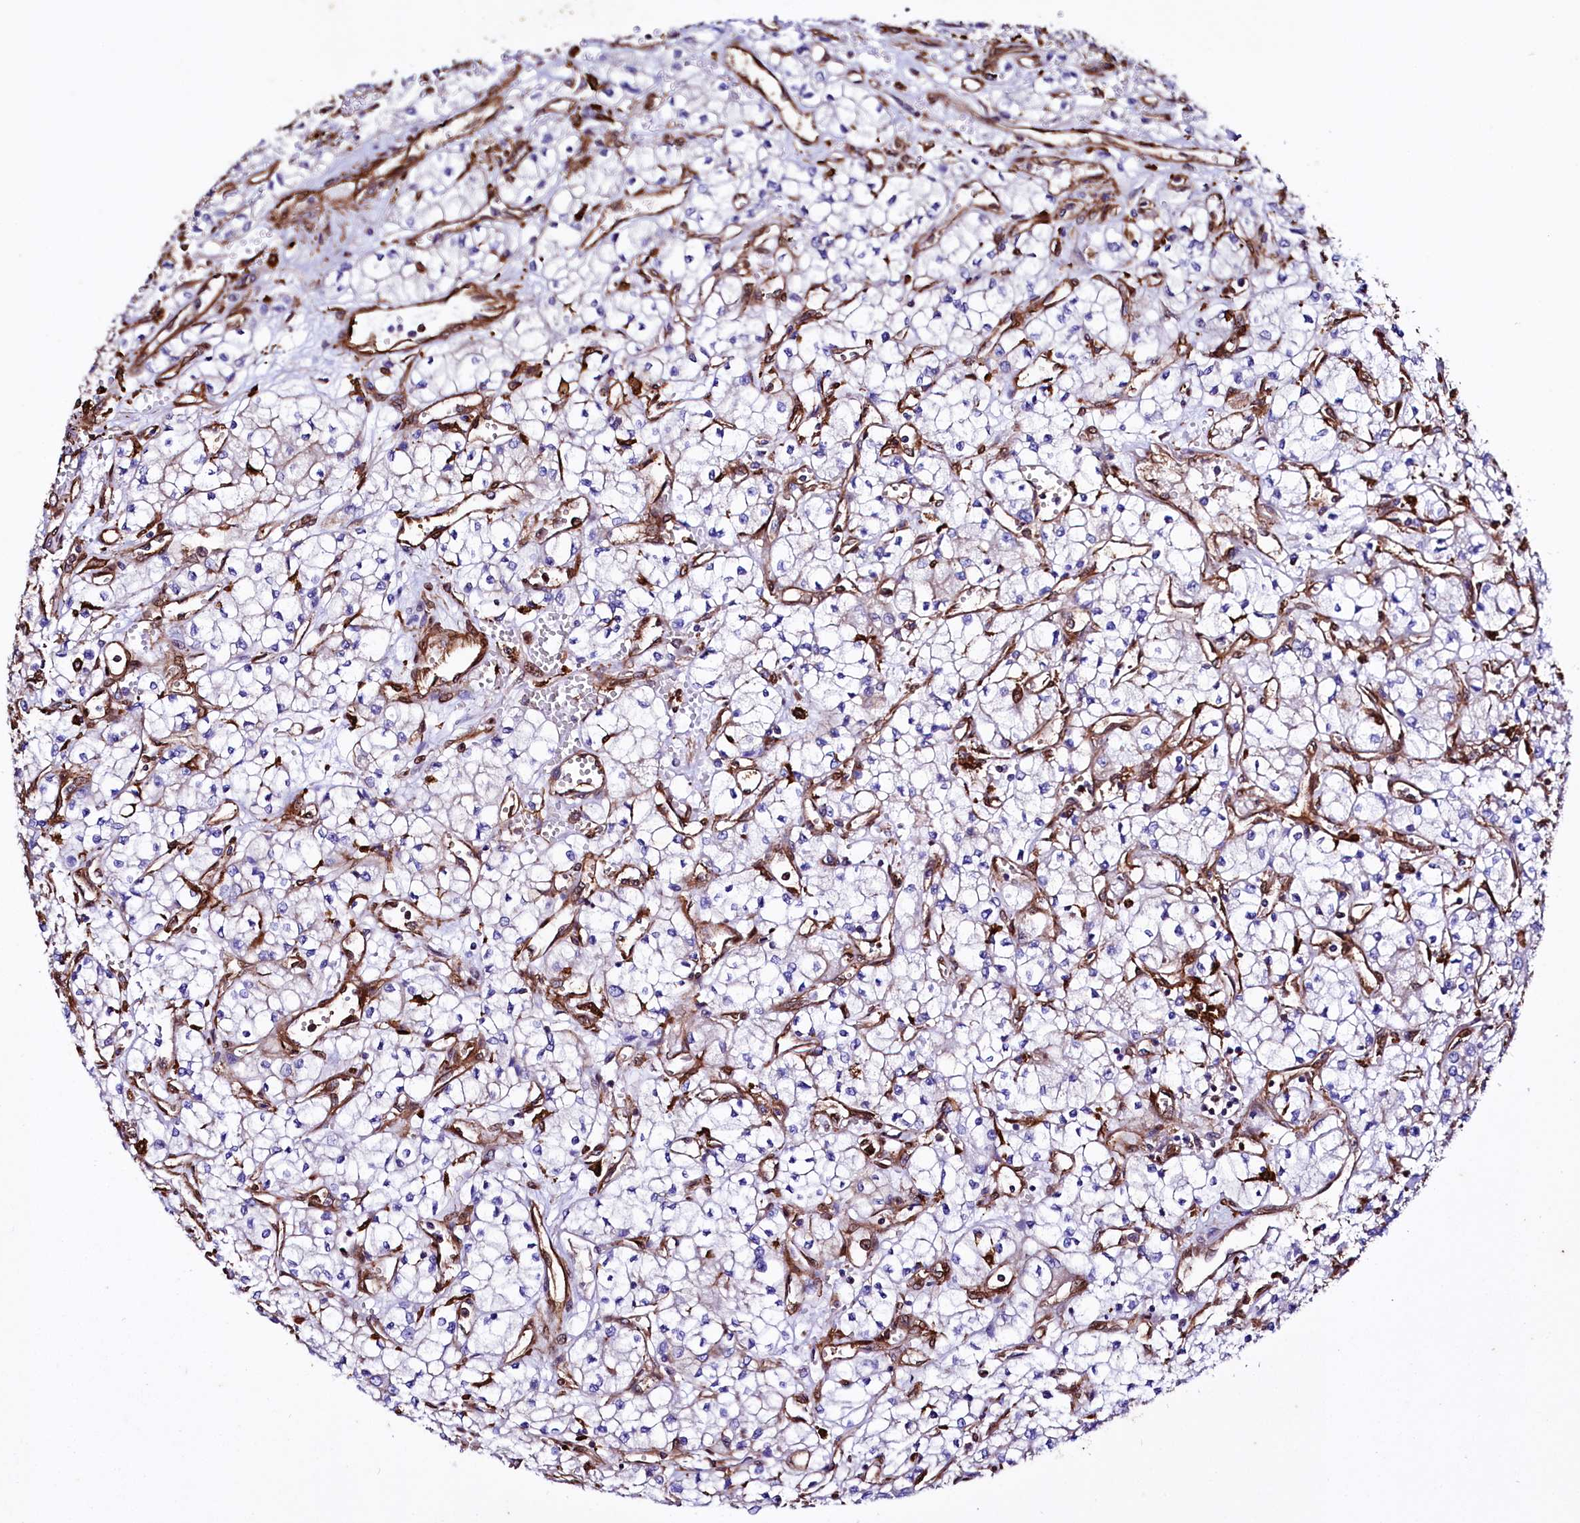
{"staining": {"intensity": "negative", "quantity": "none", "location": "none"}, "tissue": "renal cancer", "cell_type": "Tumor cells", "image_type": "cancer", "snomed": [{"axis": "morphology", "description": "Adenocarcinoma, NOS"}, {"axis": "topography", "description": "Kidney"}], "caption": "Tumor cells are negative for brown protein staining in renal cancer (adenocarcinoma).", "gene": "STAMBPL1", "patient": {"sex": "male", "age": 59}}